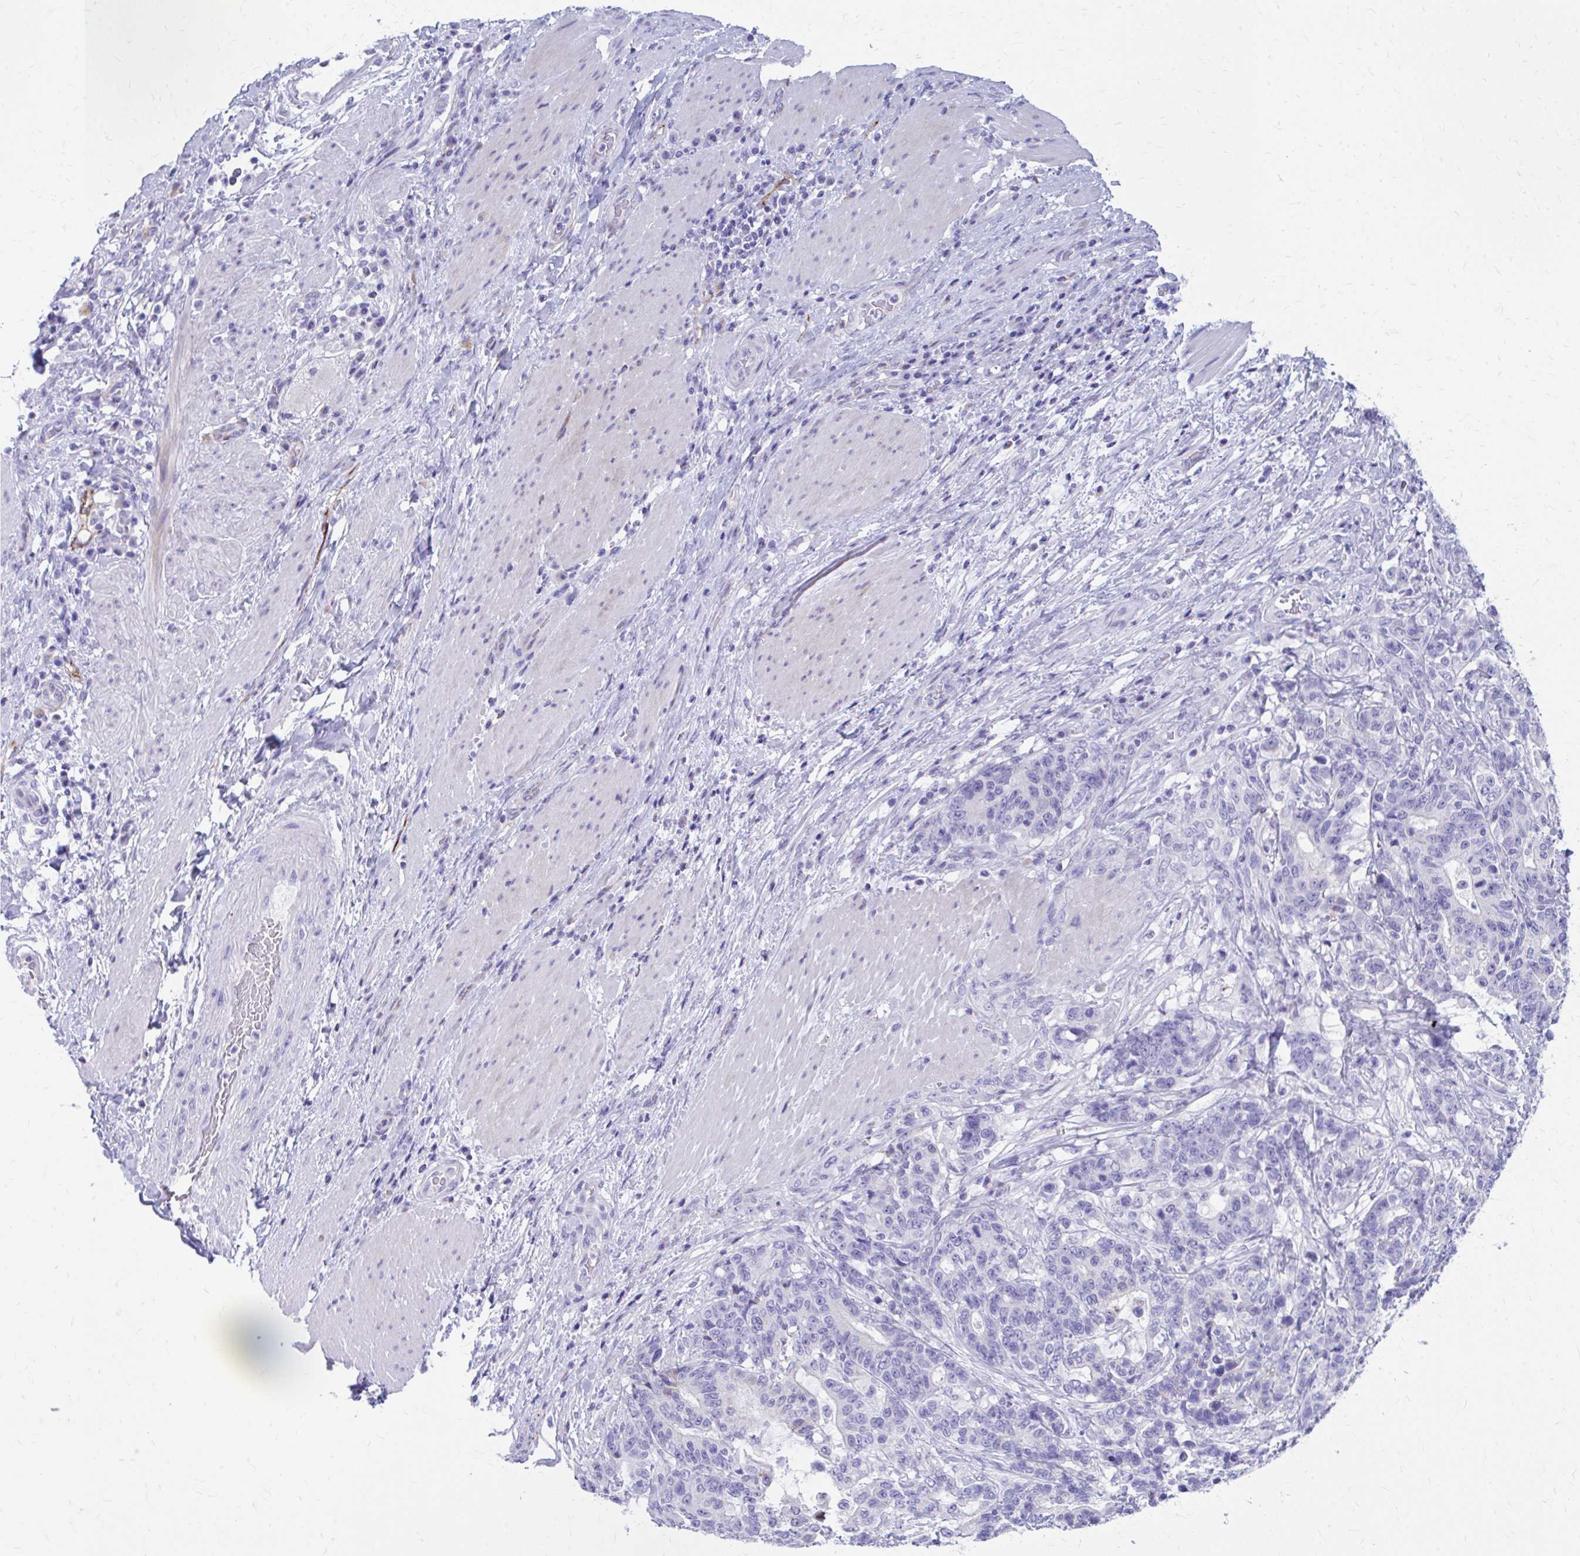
{"staining": {"intensity": "negative", "quantity": "none", "location": "none"}, "tissue": "stomach cancer", "cell_type": "Tumor cells", "image_type": "cancer", "snomed": [{"axis": "morphology", "description": "Normal tissue, NOS"}, {"axis": "morphology", "description": "Adenocarcinoma, NOS"}, {"axis": "topography", "description": "Stomach"}], "caption": "This photomicrograph is of adenocarcinoma (stomach) stained with IHC to label a protein in brown with the nuclei are counter-stained blue. There is no expression in tumor cells. (IHC, brightfield microscopy, high magnification).", "gene": "KRIT1", "patient": {"sex": "female", "age": 64}}